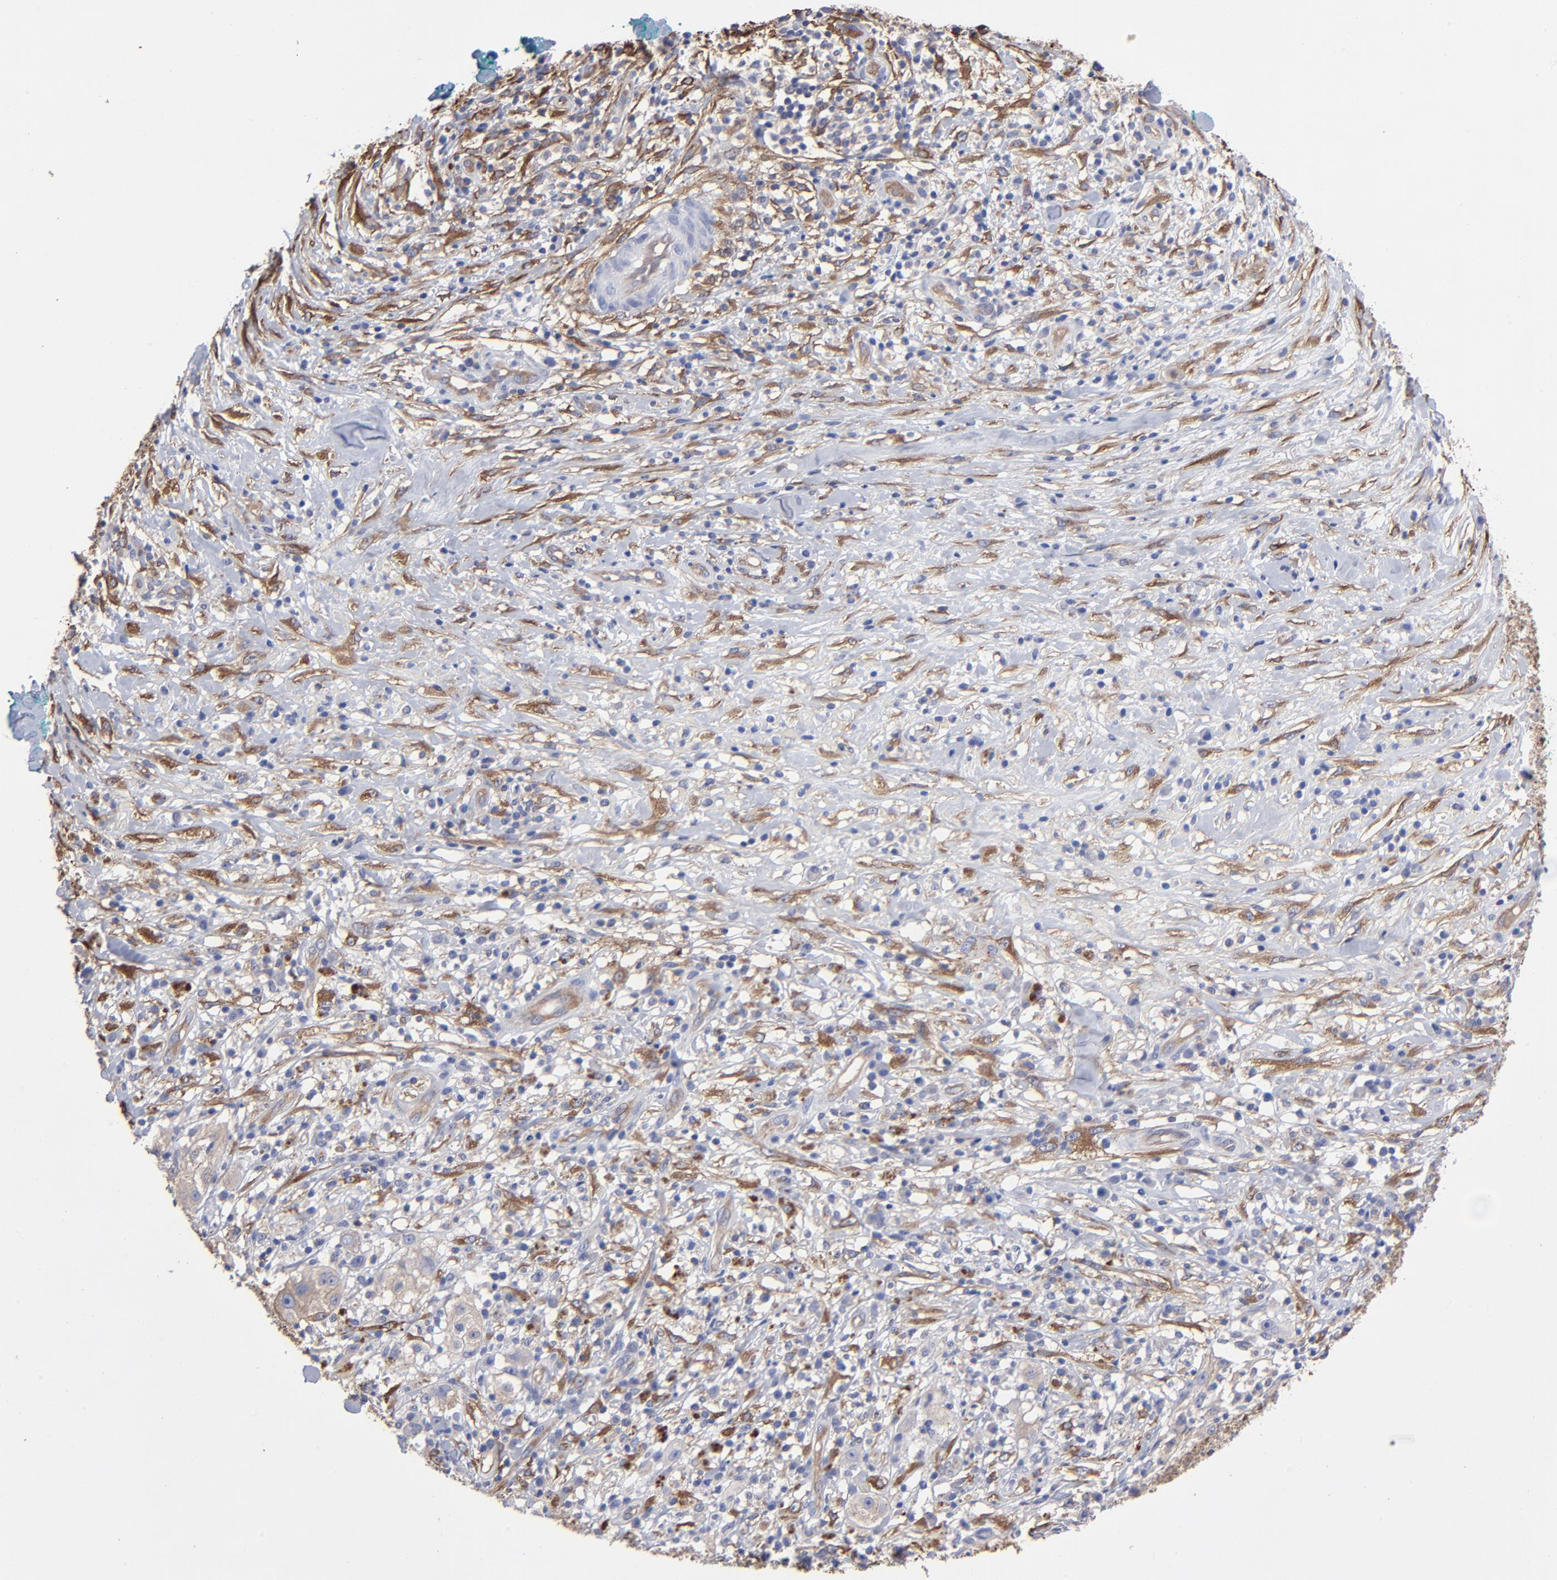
{"staining": {"intensity": "weak", "quantity": "<25%", "location": "cytoplasmic/membranous"}, "tissue": "melanoma", "cell_type": "Tumor cells", "image_type": "cancer", "snomed": [{"axis": "morphology", "description": "Necrosis, NOS"}, {"axis": "morphology", "description": "Malignant melanoma, NOS"}, {"axis": "topography", "description": "Skin"}], "caption": "Tumor cells show no significant staining in malignant melanoma.", "gene": "CILP", "patient": {"sex": "female", "age": 87}}